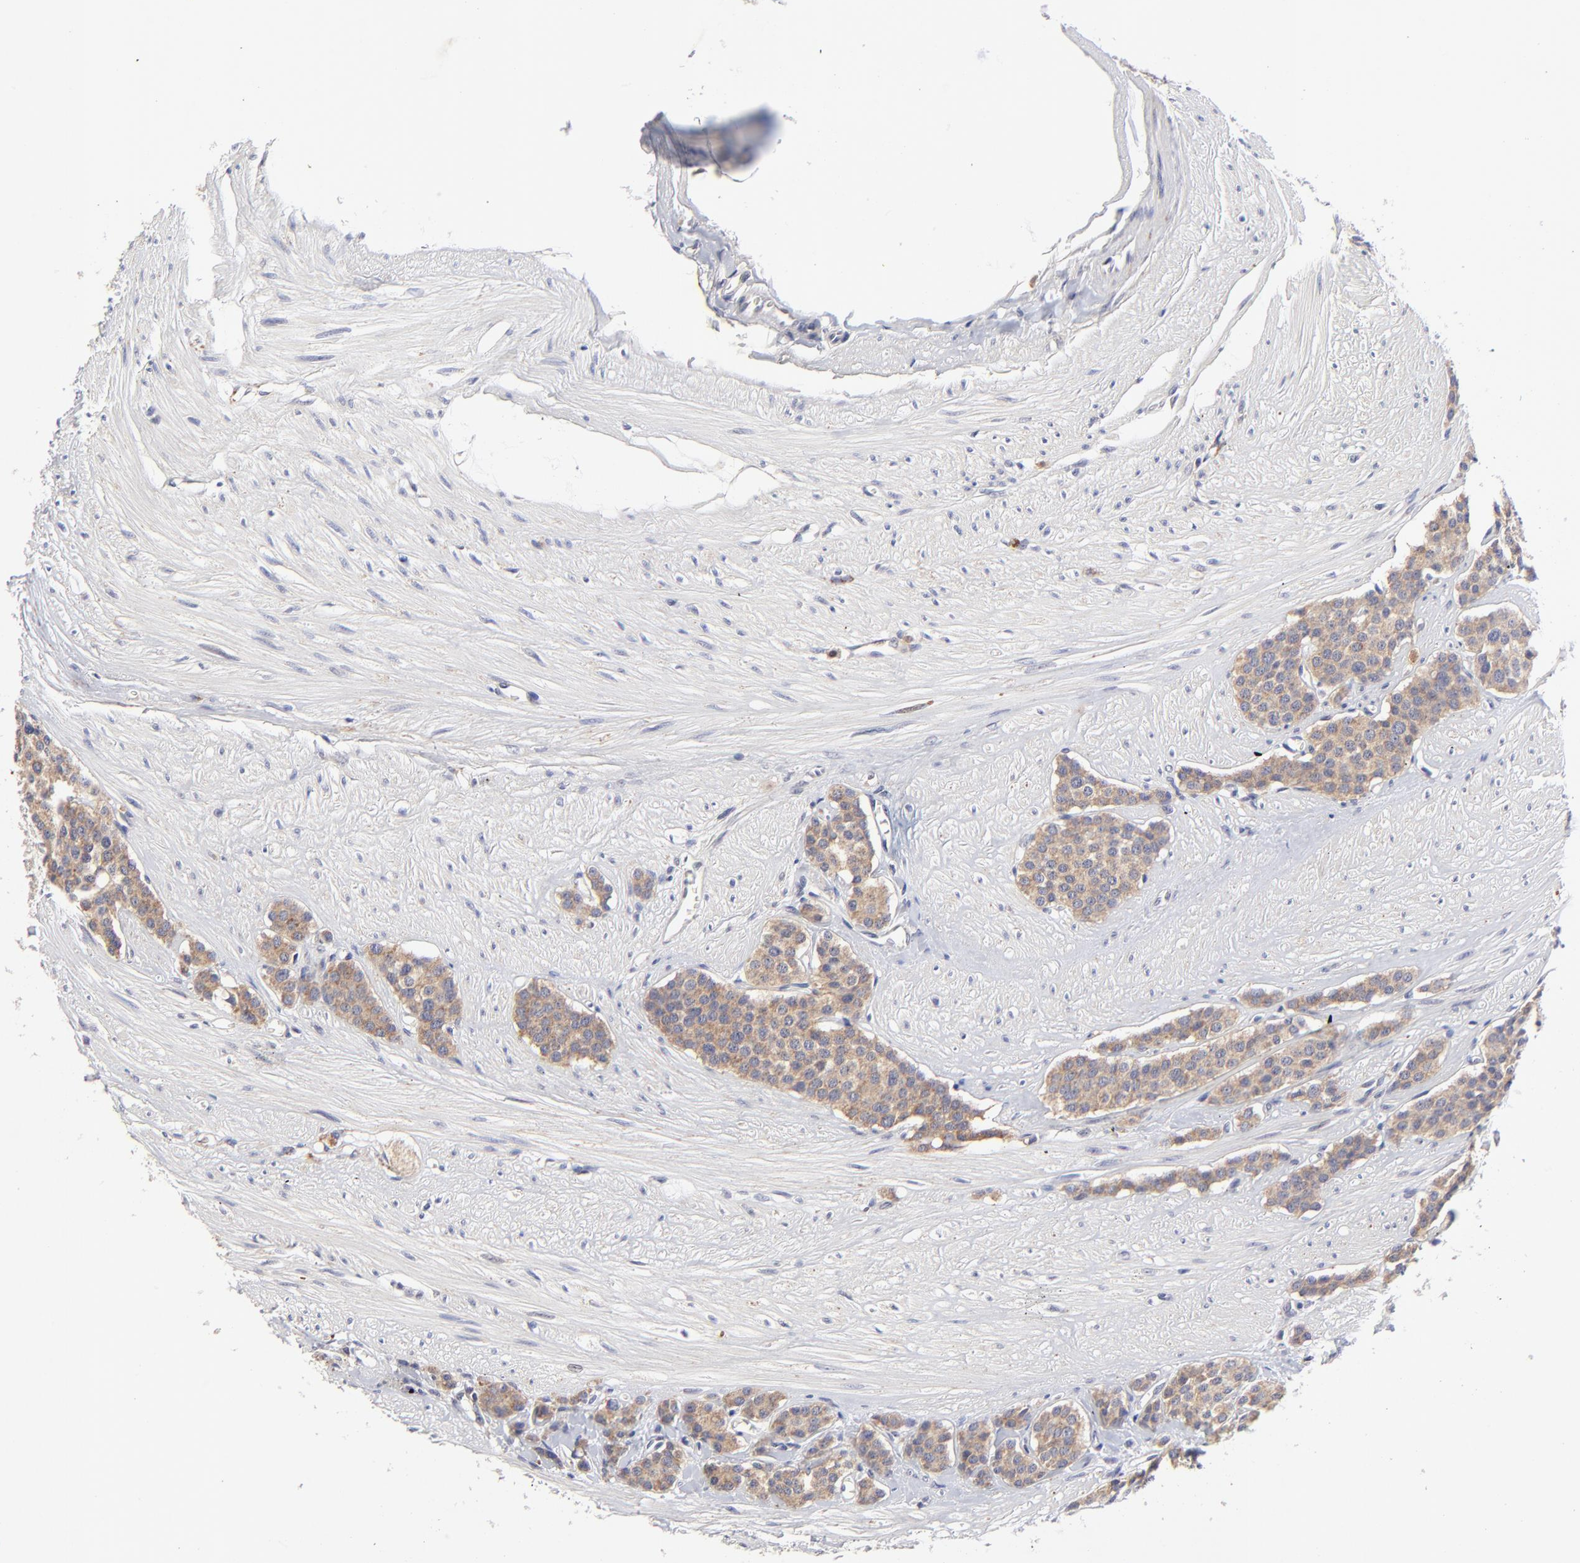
{"staining": {"intensity": "moderate", "quantity": ">75%", "location": "cytoplasmic/membranous"}, "tissue": "carcinoid", "cell_type": "Tumor cells", "image_type": "cancer", "snomed": [{"axis": "morphology", "description": "Carcinoid, malignant, NOS"}, {"axis": "topography", "description": "Small intestine"}], "caption": "Carcinoid tissue displays moderate cytoplasmic/membranous positivity in about >75% of tumor cells The protein is stained brown, and the nuclei are stained in blue (DAB IHC with brightfield microscopy, high magnification).", "gene": "FBXL12", "patient": {"sex": "male", "age": 60}}